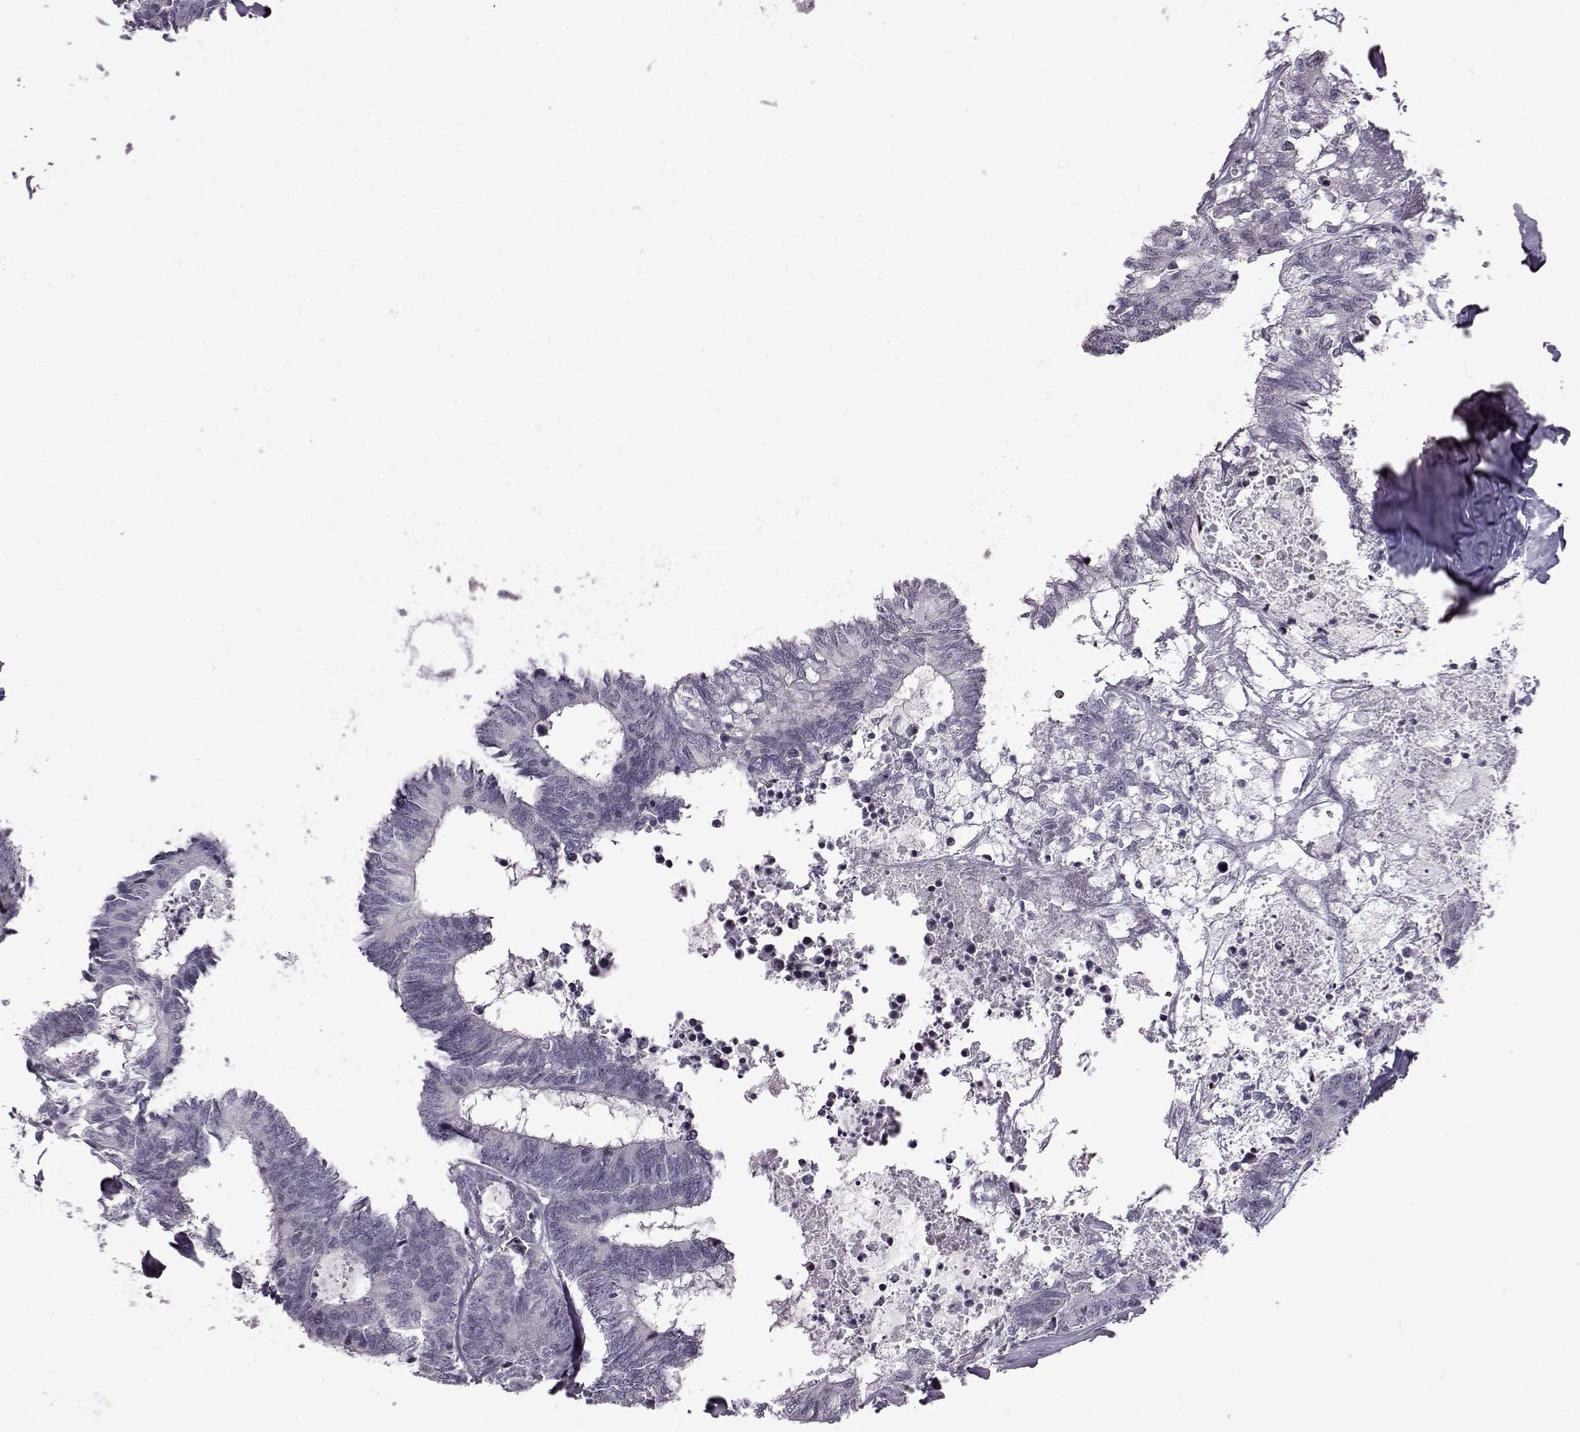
{"staining": {"intensity": "negative", "quantity": "none", "location": "none"}, "tissue": "colorectal cancer", "cell_type": "Tumor cells", "image_type": "cancer", "snomed": [{"axis": "morphology", "description": "Adenocarcinoma, NOS"}, {"axis": "topography", "description": "Colon"}, {"axis": "topography", "description": "Rectum"}], "caption": "Human adenocarcinoma (colorectal) stained for a protein using IHC shows no staining in tumor cells.", "gene": "GAL", "patient": {"sex": "male", "age": 57}}